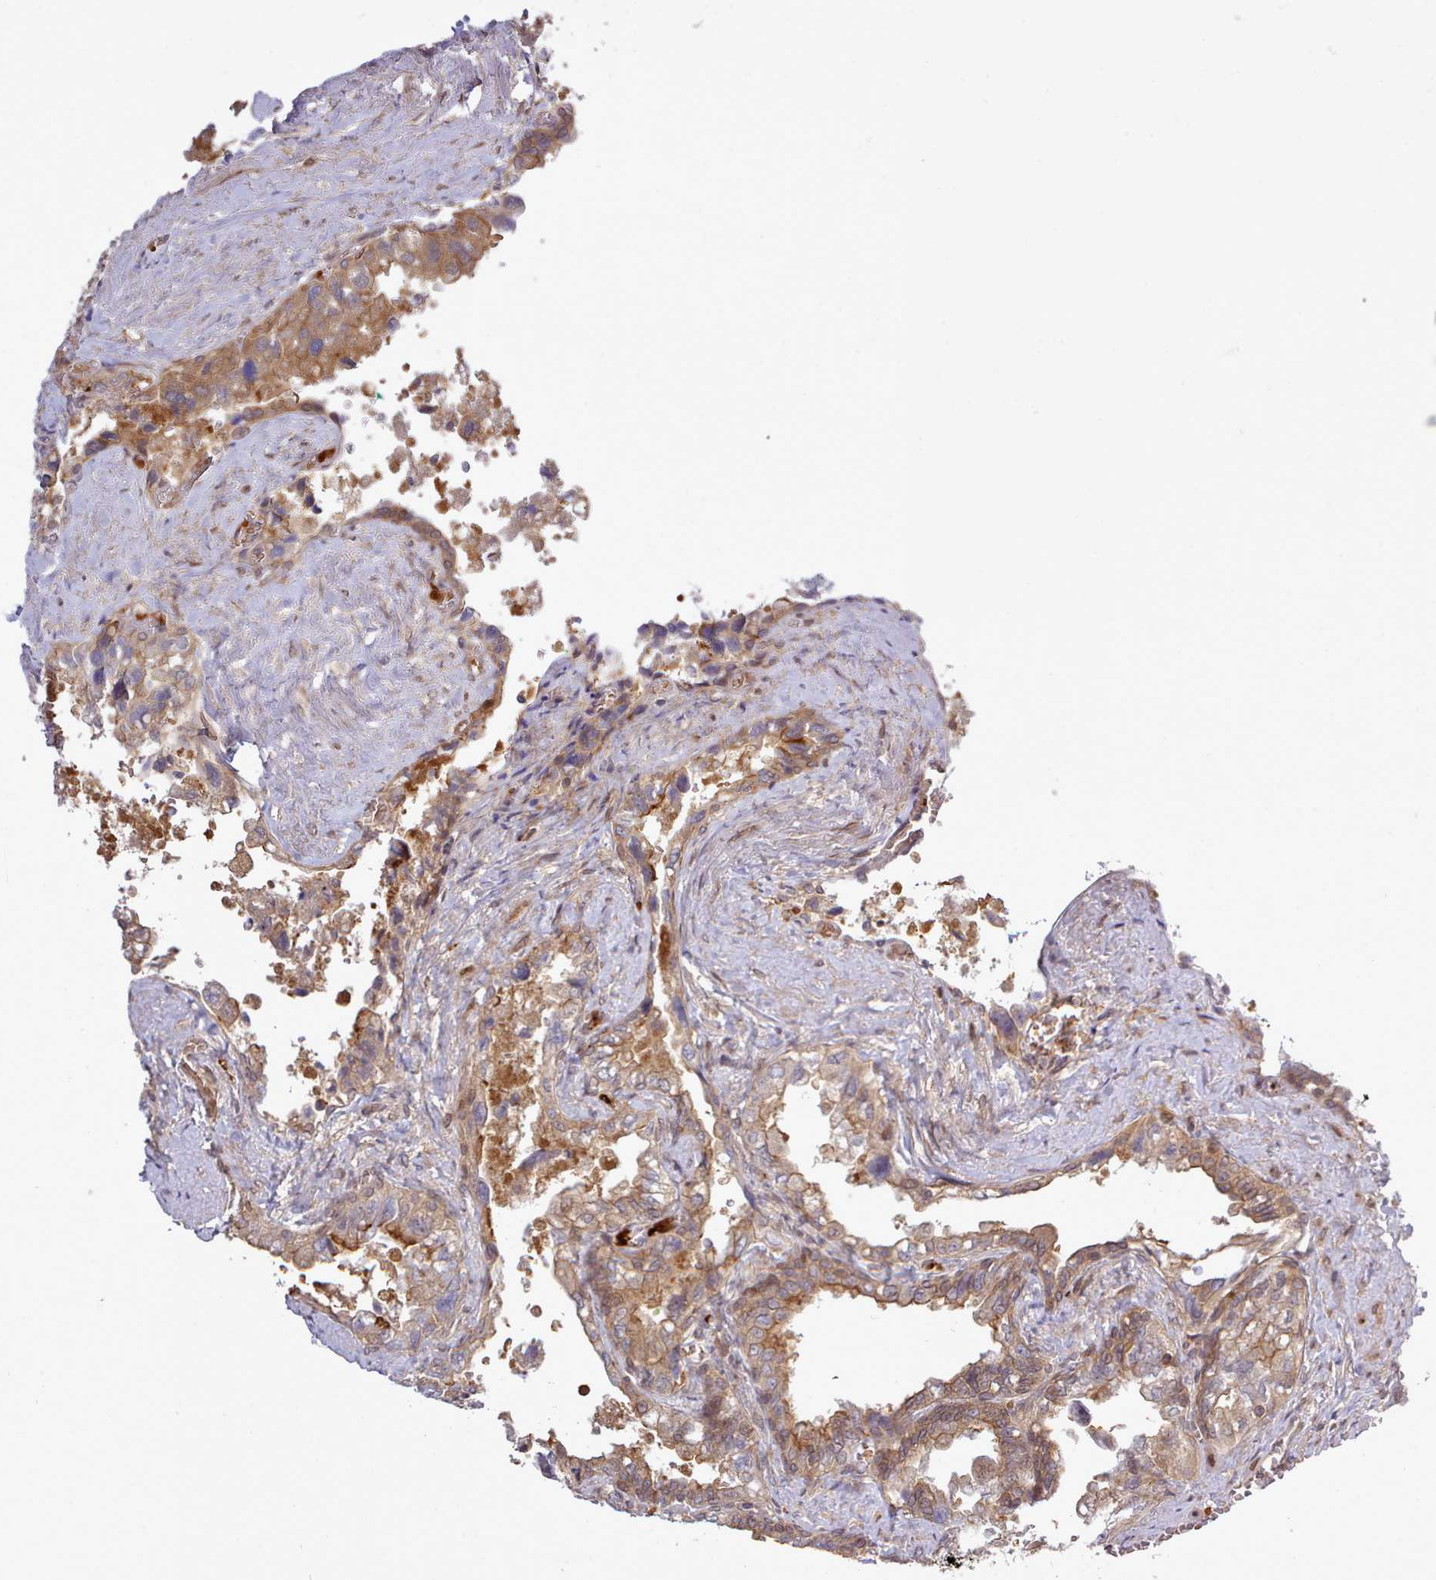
{"staining": {"intensity": "moderate", "quantity": ">75%", "location": "cytoplasmic/membranous"}, "tissue": "seminal vesicle", "cell_type": "Glandular cells", "image_type": "normal", "snomed": [{"axis": "morphology", "description": "Normal tissue, NOS"}, {"axis": "topography", "description": "Seminal veicle"}, {"axis": "topography", "description": "Peripheral nerve tissue"}], "caption": "The immunohistochemical stain highlights moderate cytoplasmic/membranous positivity in glandular cells of normal seminal vesicle. (Stains: DAB (3,3'-diaminobenzidine) in brown, nuclei in blue, Microscopy: brightfield microscopy at high magnification).", "gene": "UBE2G1", "patient": {"sex": "male", "age": 60}}